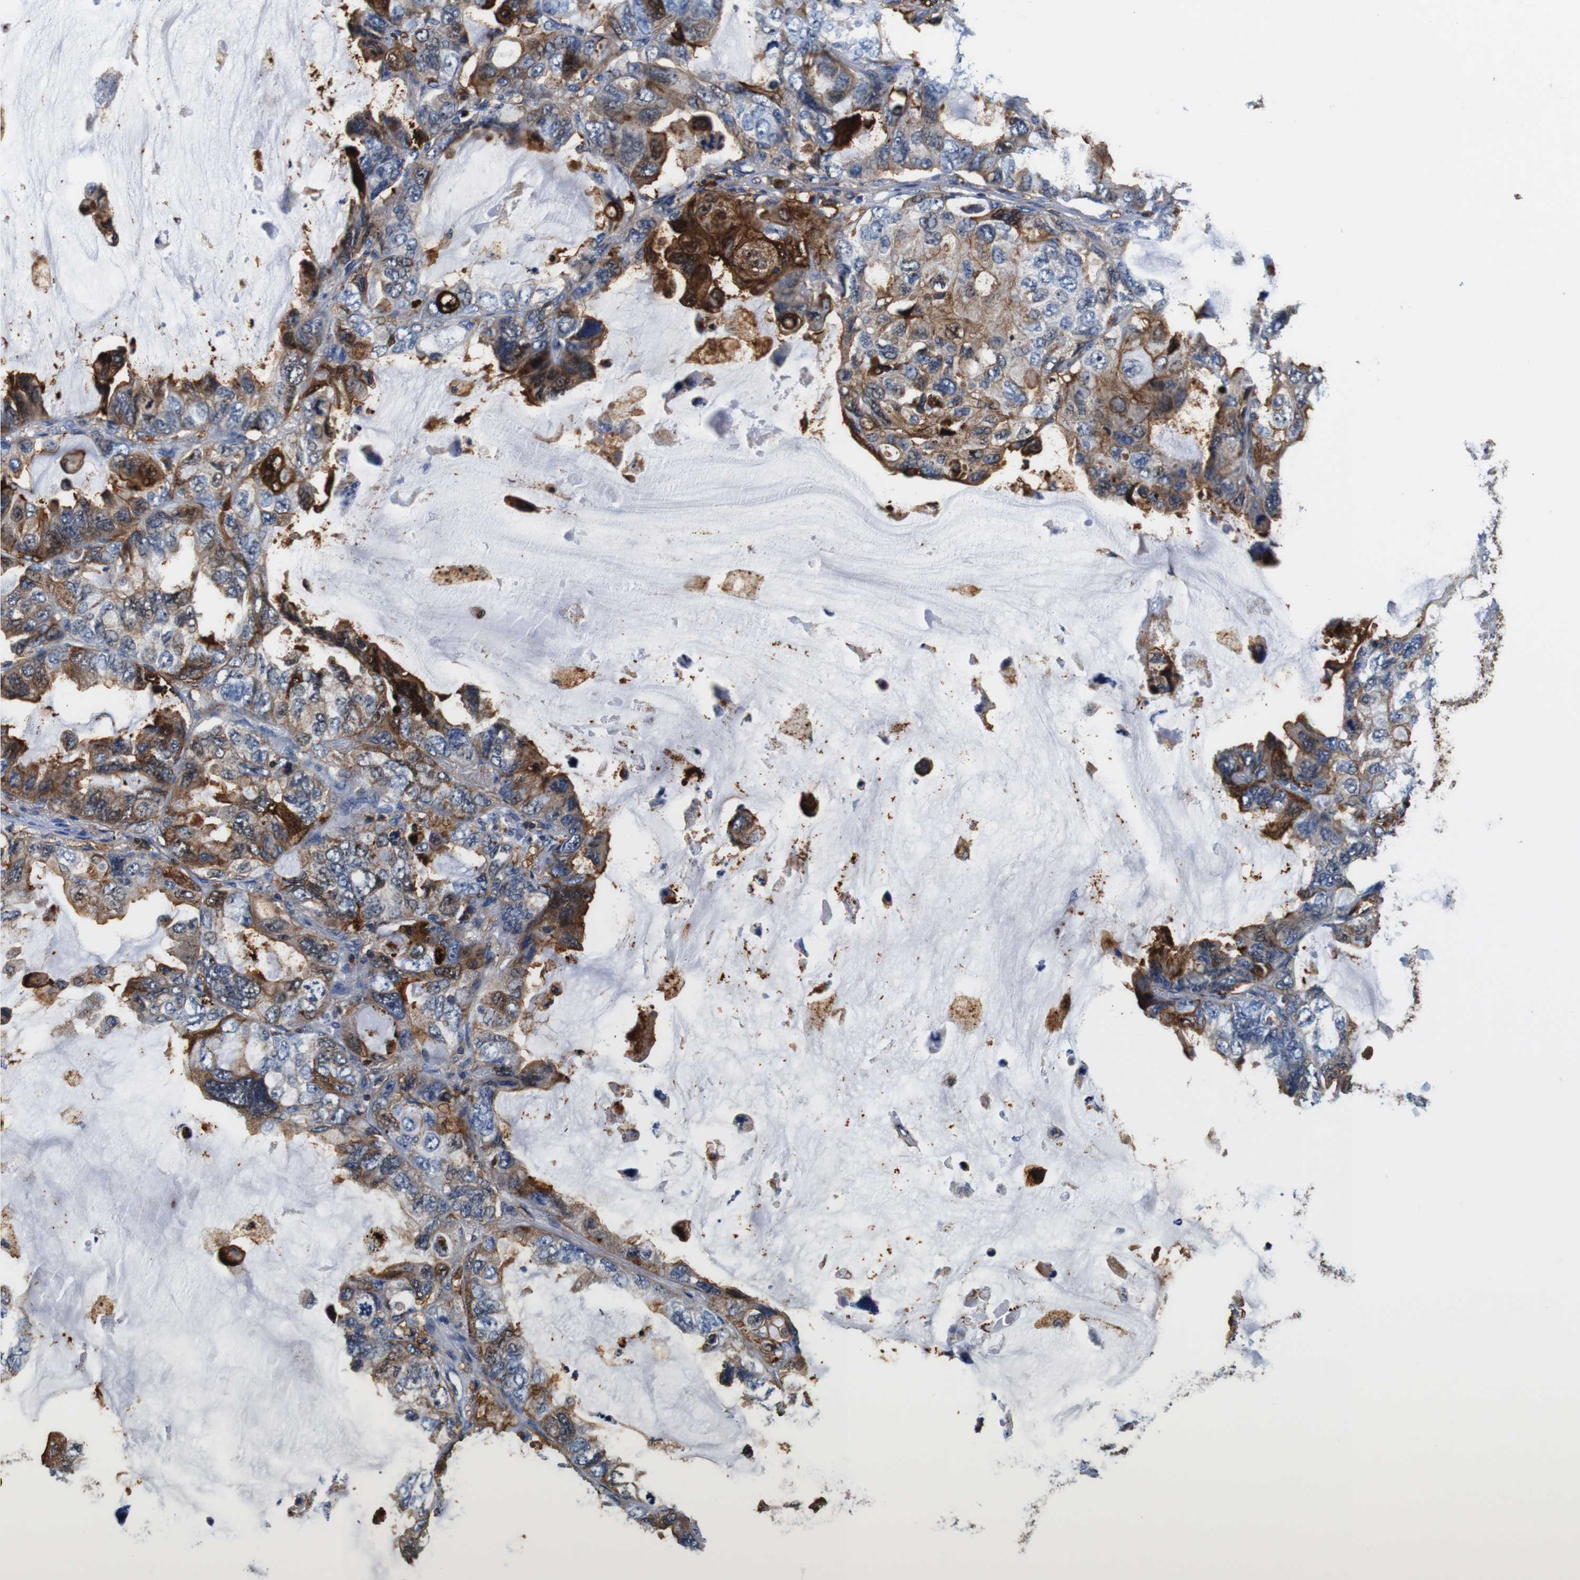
{"staining": {"intensity": "moderate", "quantity": ">75%", "location": "cytoplasmic/membranous"}, "tissue": "lung cancer", "cell_type": "Tumor cells", "image_type": "cancer", "snomed": [{"axis": "morphology", "description": "Squamous cell carcinoma, NOS"}, {"axis": "topography", "description": "Lung"}], "caption": "A brown stain labels moderate cytoplasmic/membranous positivity of a protein in lung cancer tumor cells.", "gene": "ANXA1", "patient": {"sex": "female", "age": 73}}